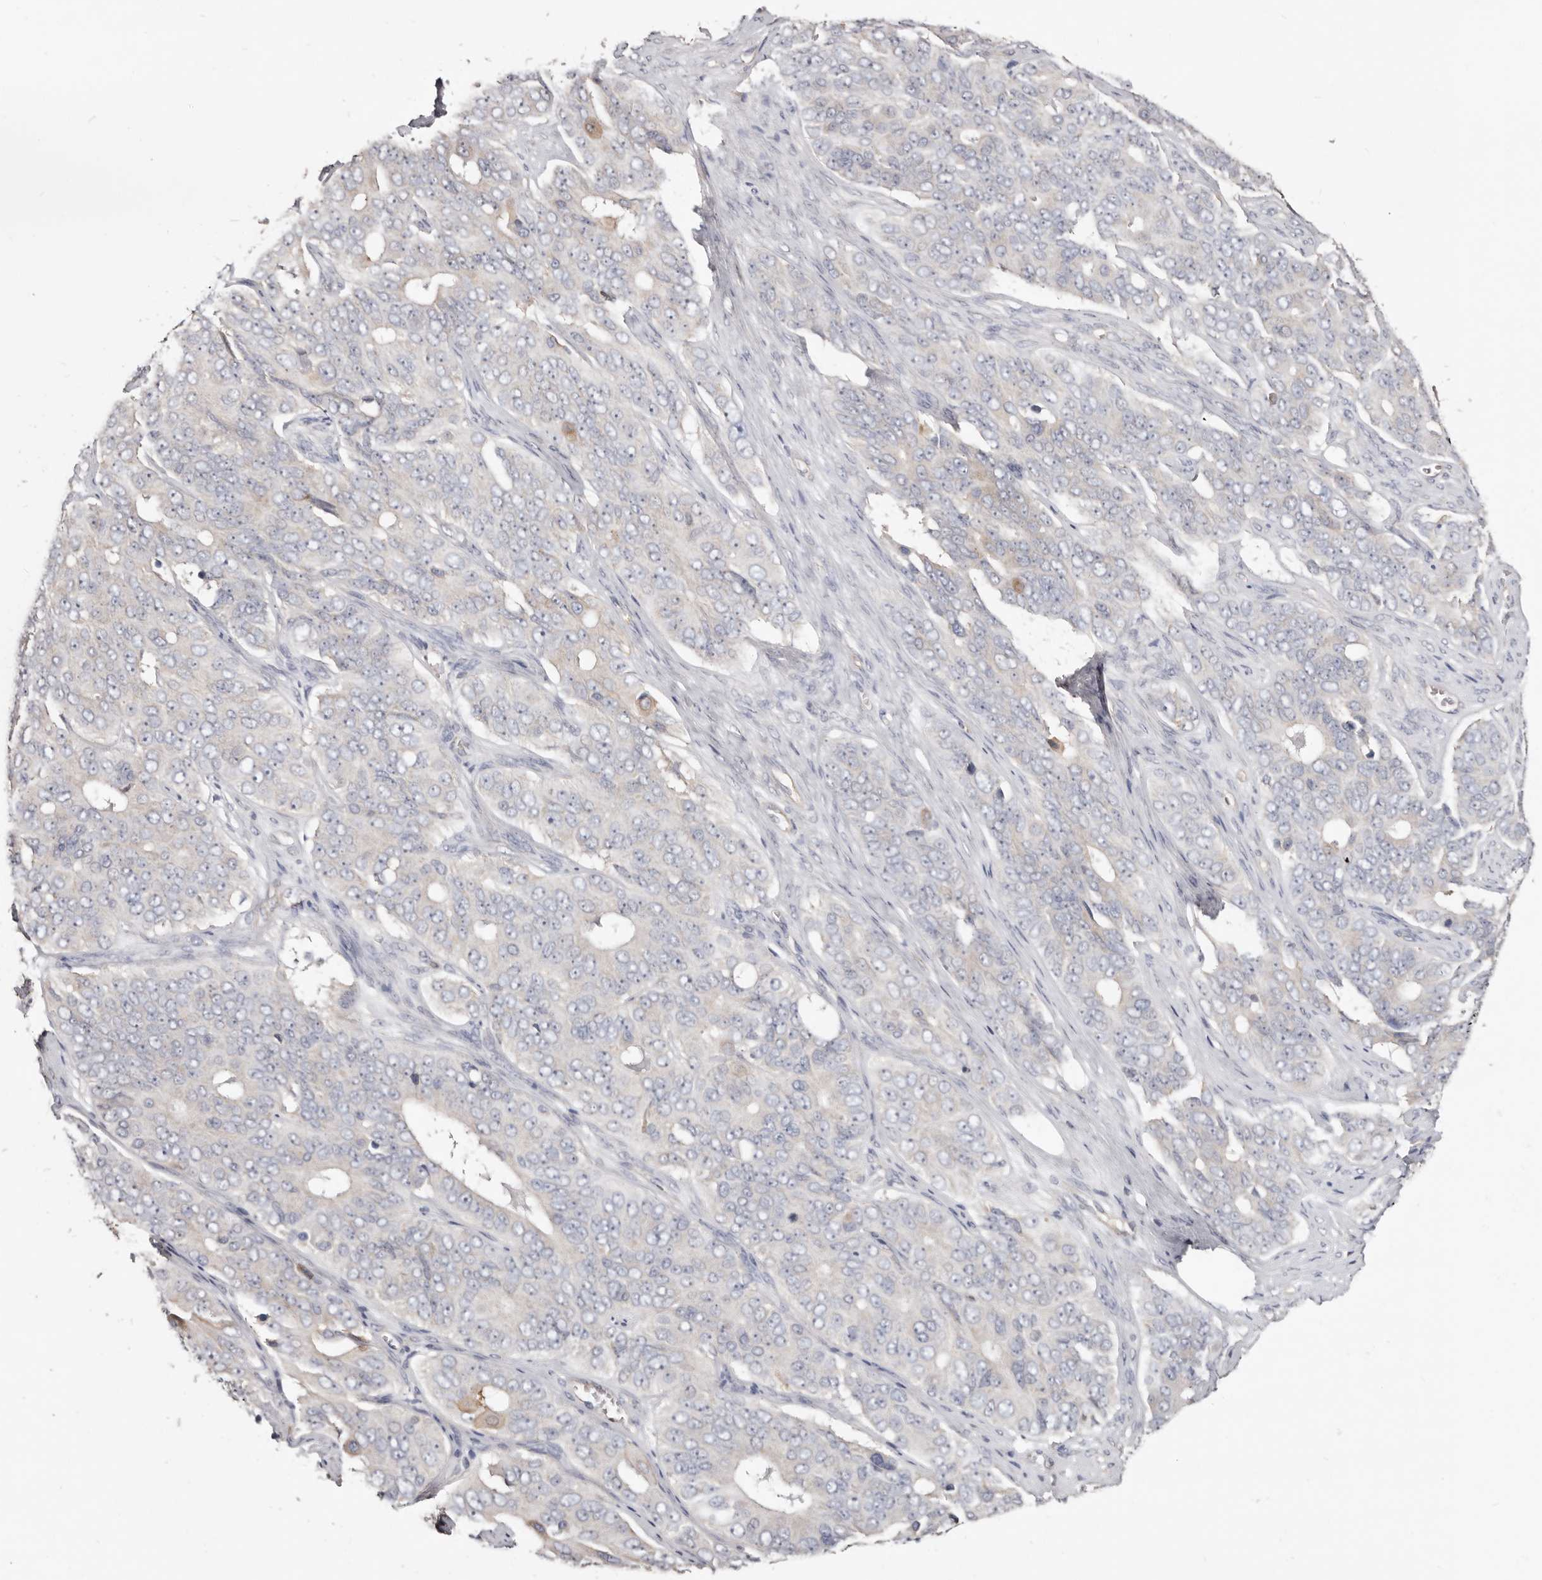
{"staining": {"intensity": "negative", "quantity": "none", "location": "none"}, "tissue": "ovarian cancer", "cell_type": "Tumor cells", "image_type": "cancer", "snomed": [{"axis": "morphology", "description": "Carcinoma, endometroid"}, {"axis": "topography", "description": "Ovary"}], "caption": "Immunohistochemistry of human ovarian endometroid carcinoma shows no staining in tumor cells.", "gene": "LRRC25", "patient": {"sex": "female", "age": 51}}